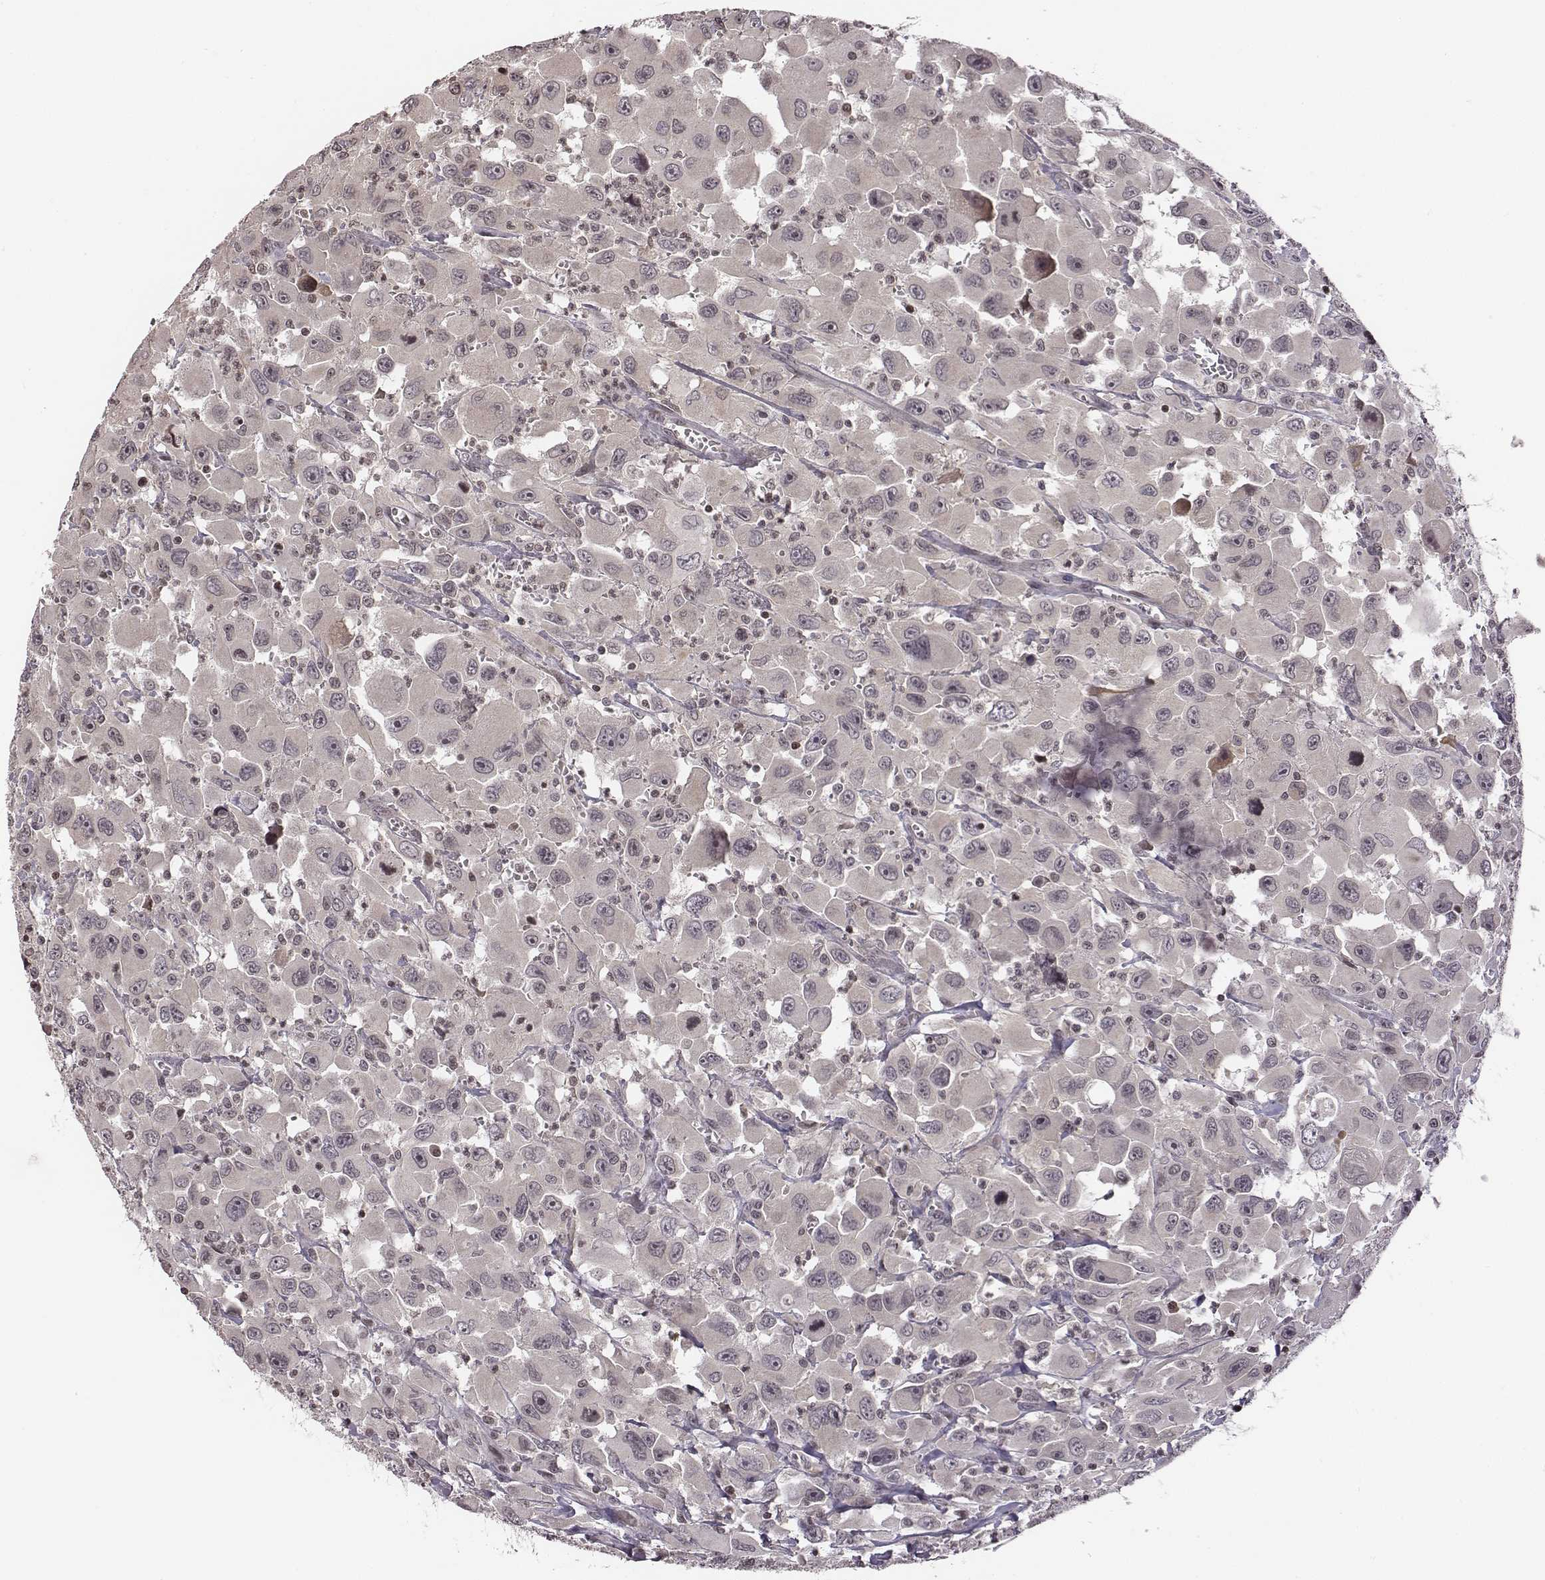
{"staining": {"intensity": "negative", "quantity": "none", "location": "none"}, "tissue": "head and neck cancer", "cell_type": "Tumor cells", "image_type": "cancer", "snomed": [{"axis": "morphology", "description": "Squamous cell carcinoma, NOS"}, {"axis": "morphology", "description": "Squamous cell carcinoma, metastatic, NOS"}, {"axis": "topography", "description": "Oral tissue"}, {"axis": "topography", "description": "Head-Neck"}], "caption": "Immunohistochemistry (IHC) image of squamous cell carcinoma (head and neck) stained for a protein (brown), which shows no expression in tumor cells.", "gene": "GRM4", "patient": {"sex": "female", "age": 85}}